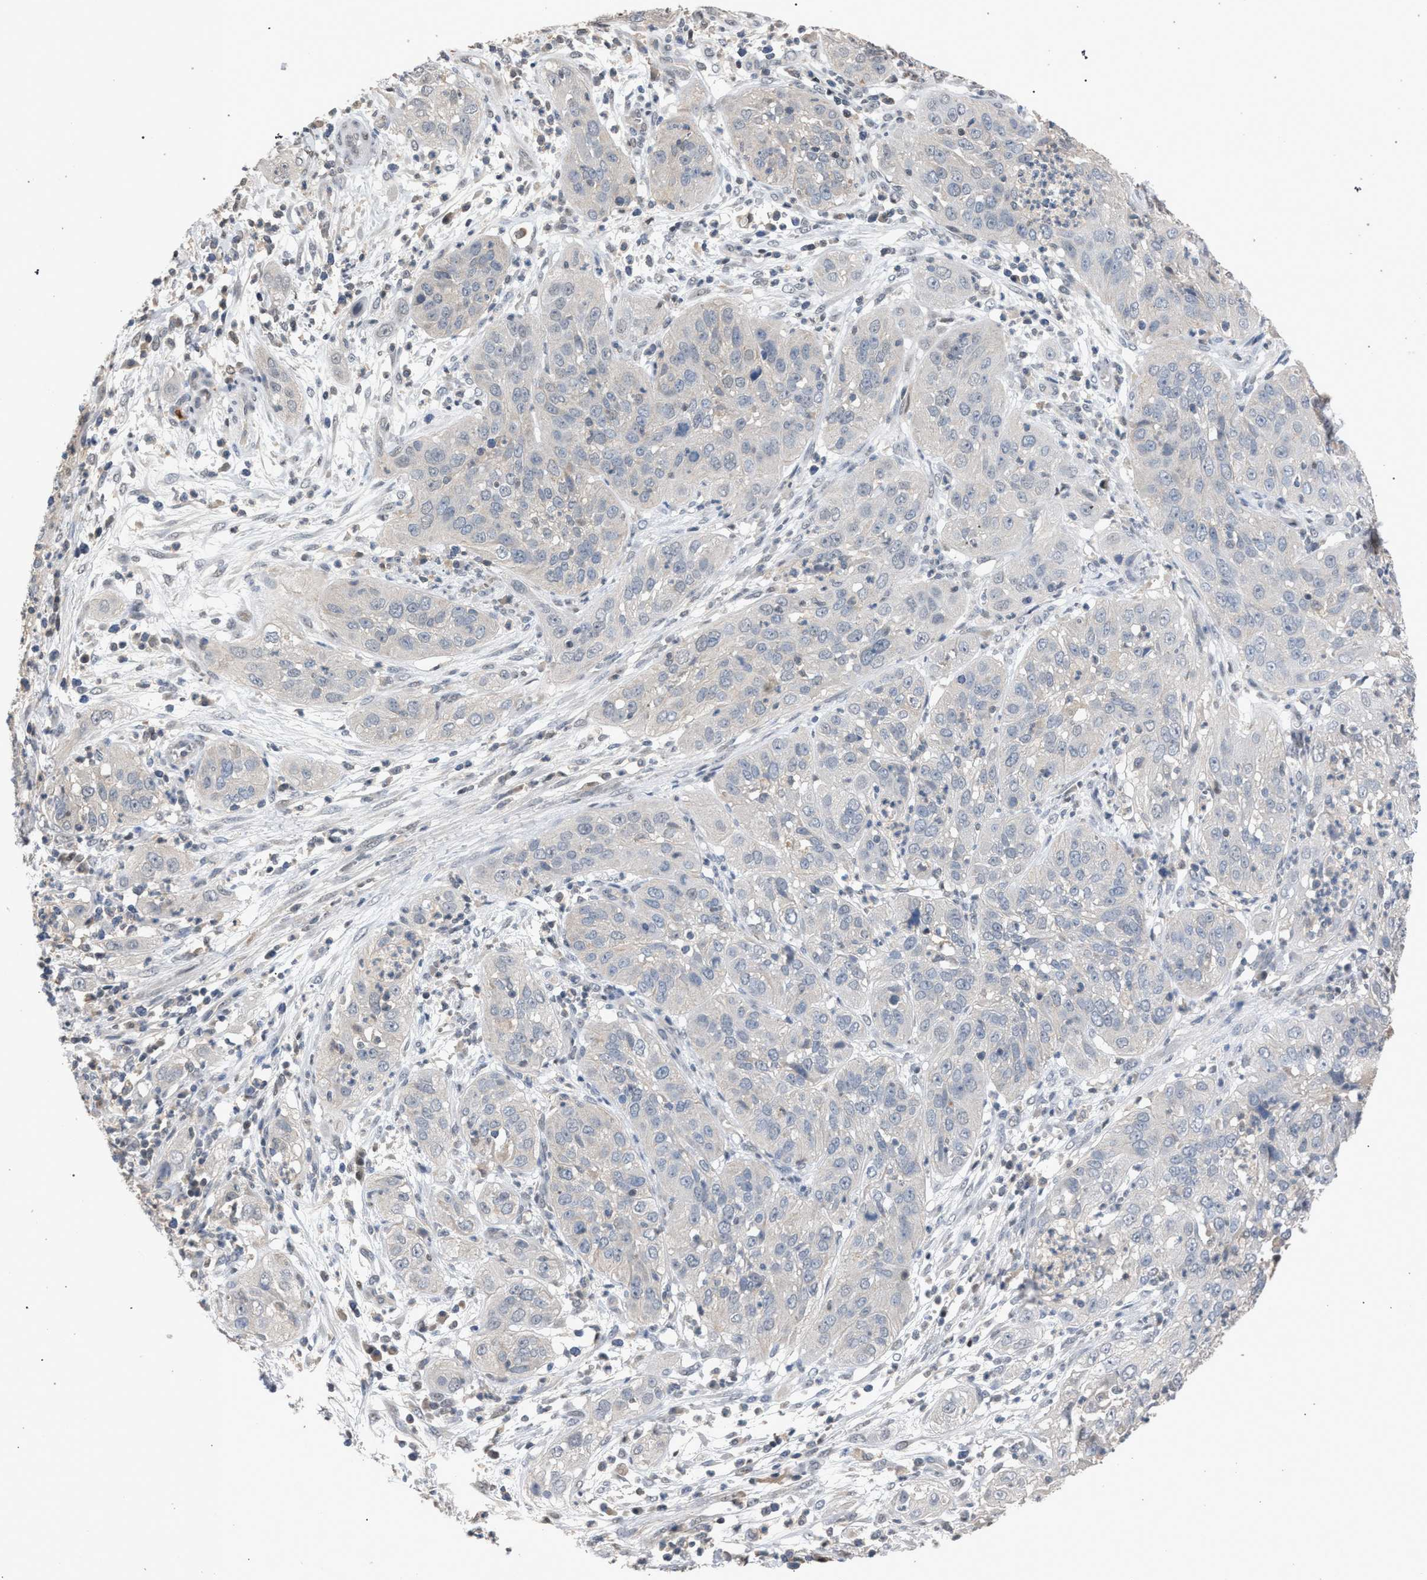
{"staining": {"intensity": "negative", "quantity": "none", "location": "none"}, "tissue": "cervical cancer", "cell_type": "Tumor cells", "image_type": "cancer", "snomed": [{"axis": "morphology", "description": "Squamous cell carcinoma, NOS"}, {"axis": "topography", "description": "Cervix"}], "caption": "Human cervical cancer stained for a protein using immunohistochemistry (IHC) demonstrates no expression in tumor cells.", "gene": "TECPR1", "patient": {"sex": "female", "age": 32}}